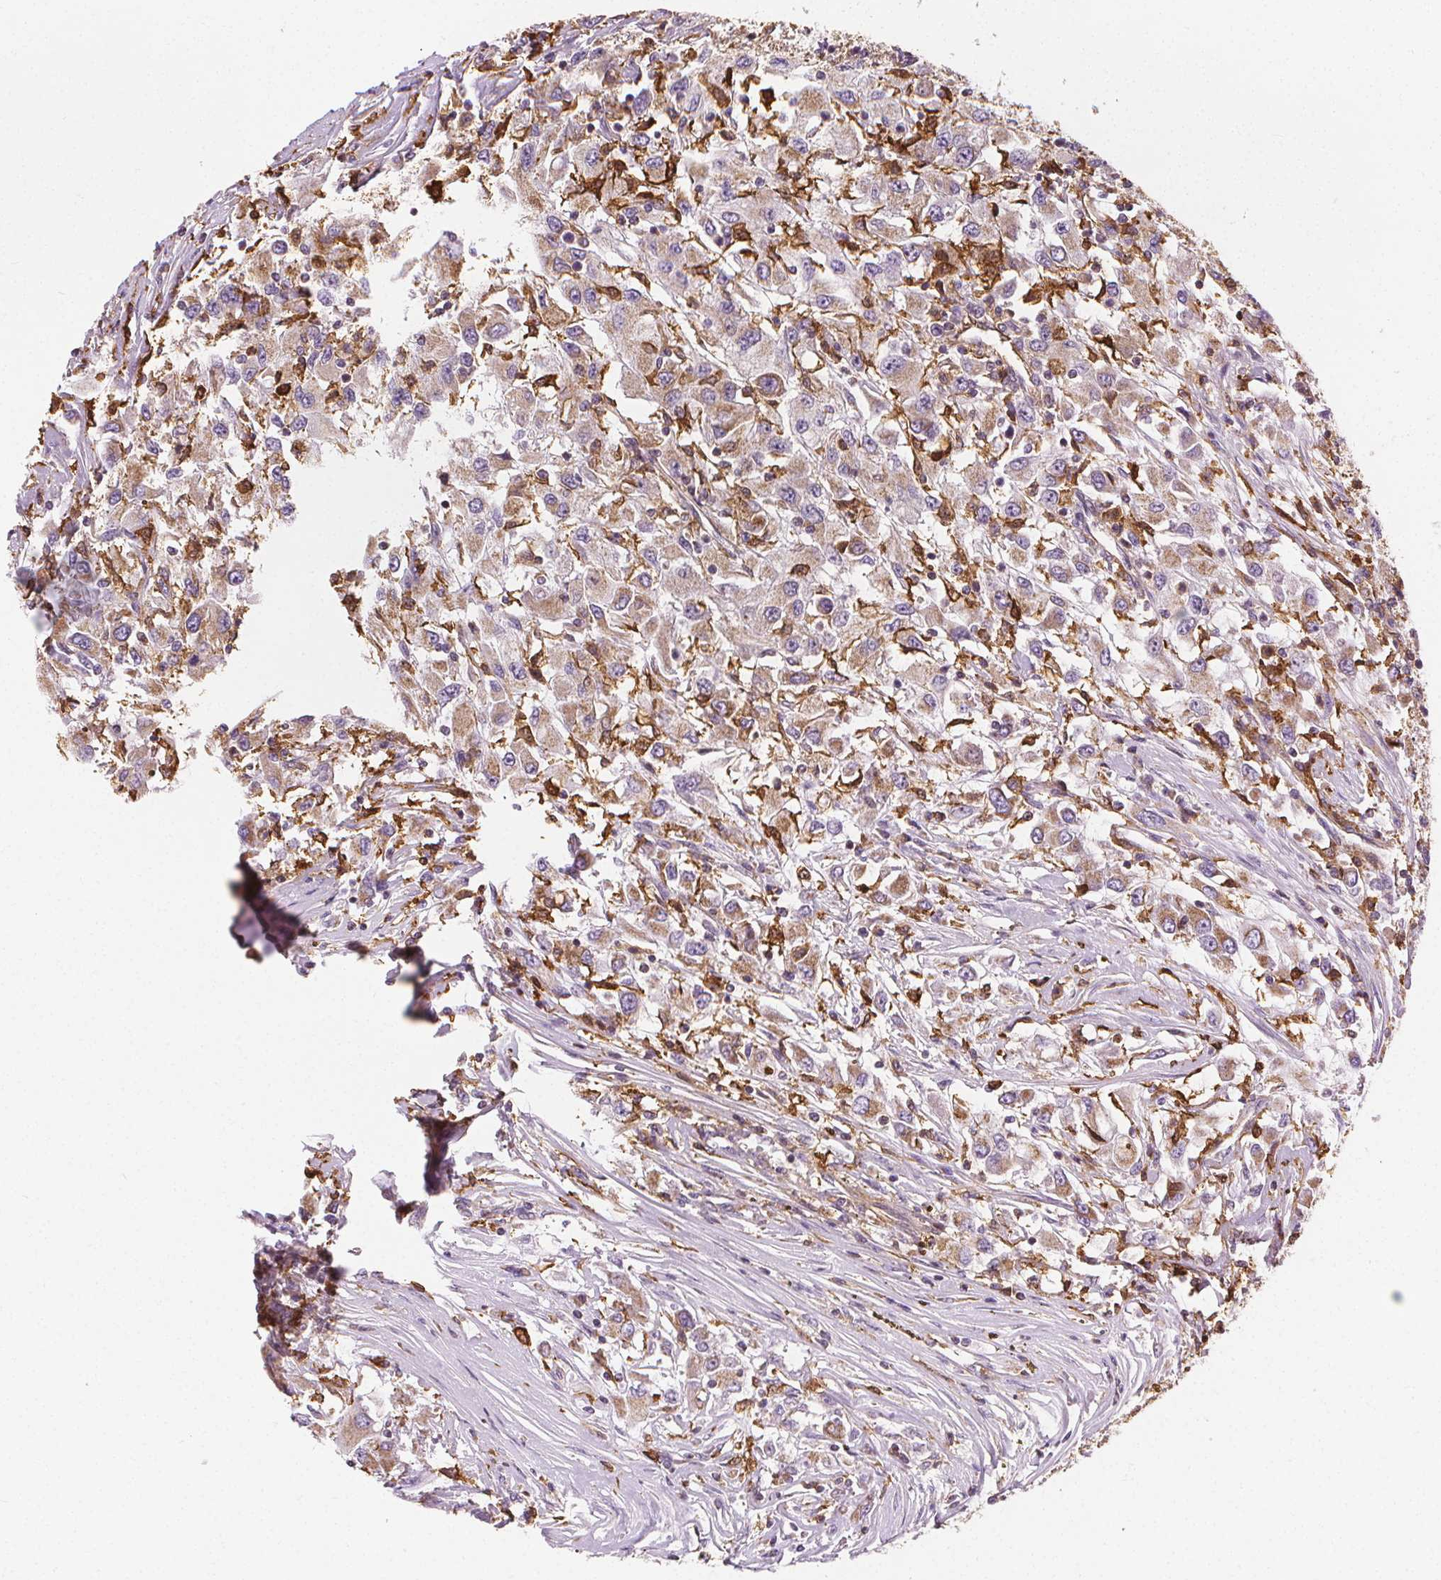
{"staining": {"intensity": "moderate", "quantity": ">75%", "location": "cytoplasmic/membranous"}, "tissue": "renal cancer", "cell_type": "Tumor cells", "image_type": "cancer", "snomed": [{"axis": "morphology", "description": "Adenocarcinoma, NOS"}, {"axis": "topography", "description": "Kidney"}], "caption": "High-power microscopy captured an immunohistochemistry histopathology image of renal cancer, revealing moderate cytoplasmic/membranous expression in approximately >75% of tumor cells.", "gene": "RAB20", "patient": {"sex": "female", "age": 67}}